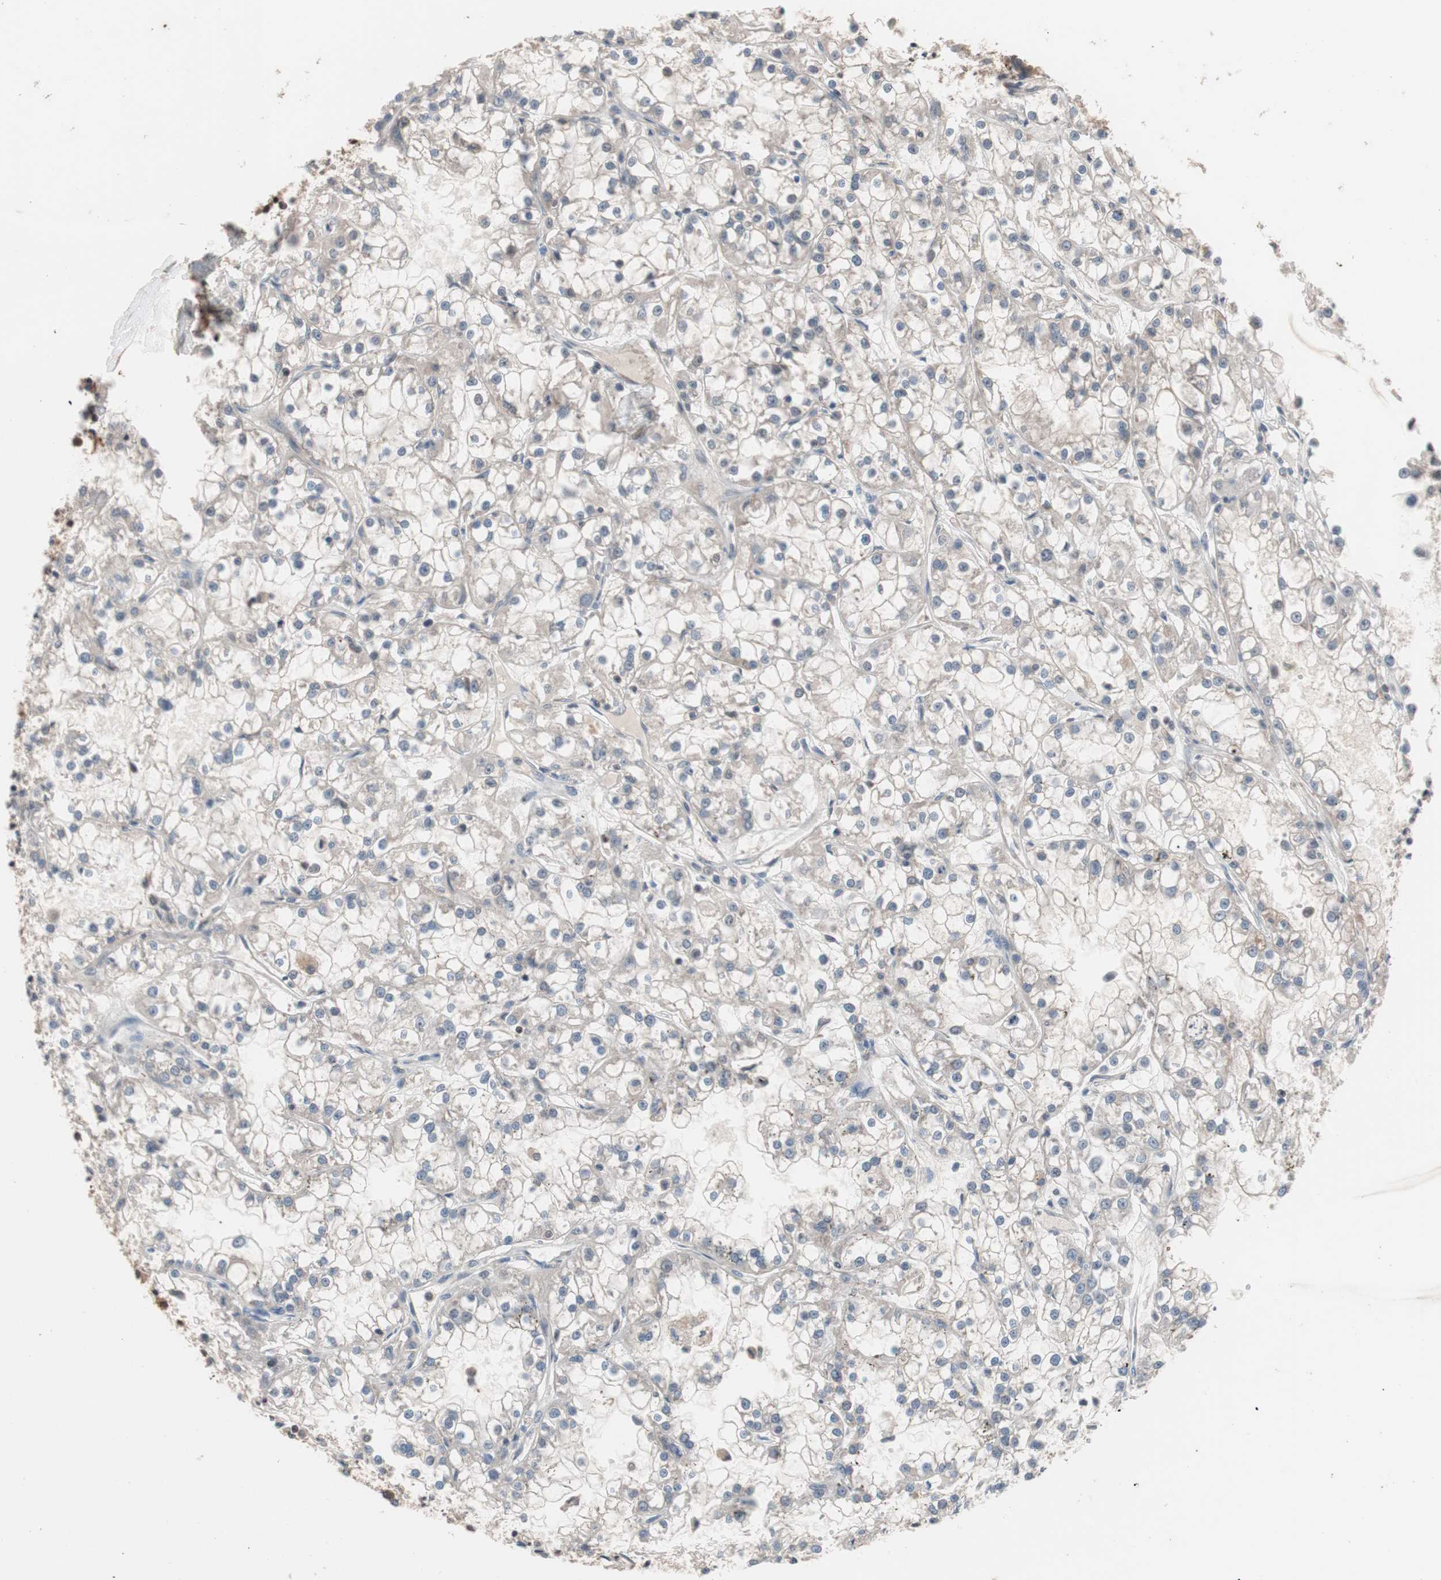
{"staining": {"intensity": "weak", "quantity": "<25%", "location": "cytoplasmic/membranous,nuclear"}, "tissue": "renal cancer", "cell_type": "Tumor cells", "image_type": "cancer", "snomed": [{"axis": "morphology", "description": "Adenocarcinoma, NOS"}, {"axis": "topography", "description": "Kidney"}], "caption": "Immunohistochemical staining of human renal adenocarcinoma demonstrates no significant expression in tumor cells.", "gene": "IRS1", "patient": {"sex": "female", "age": 52}}